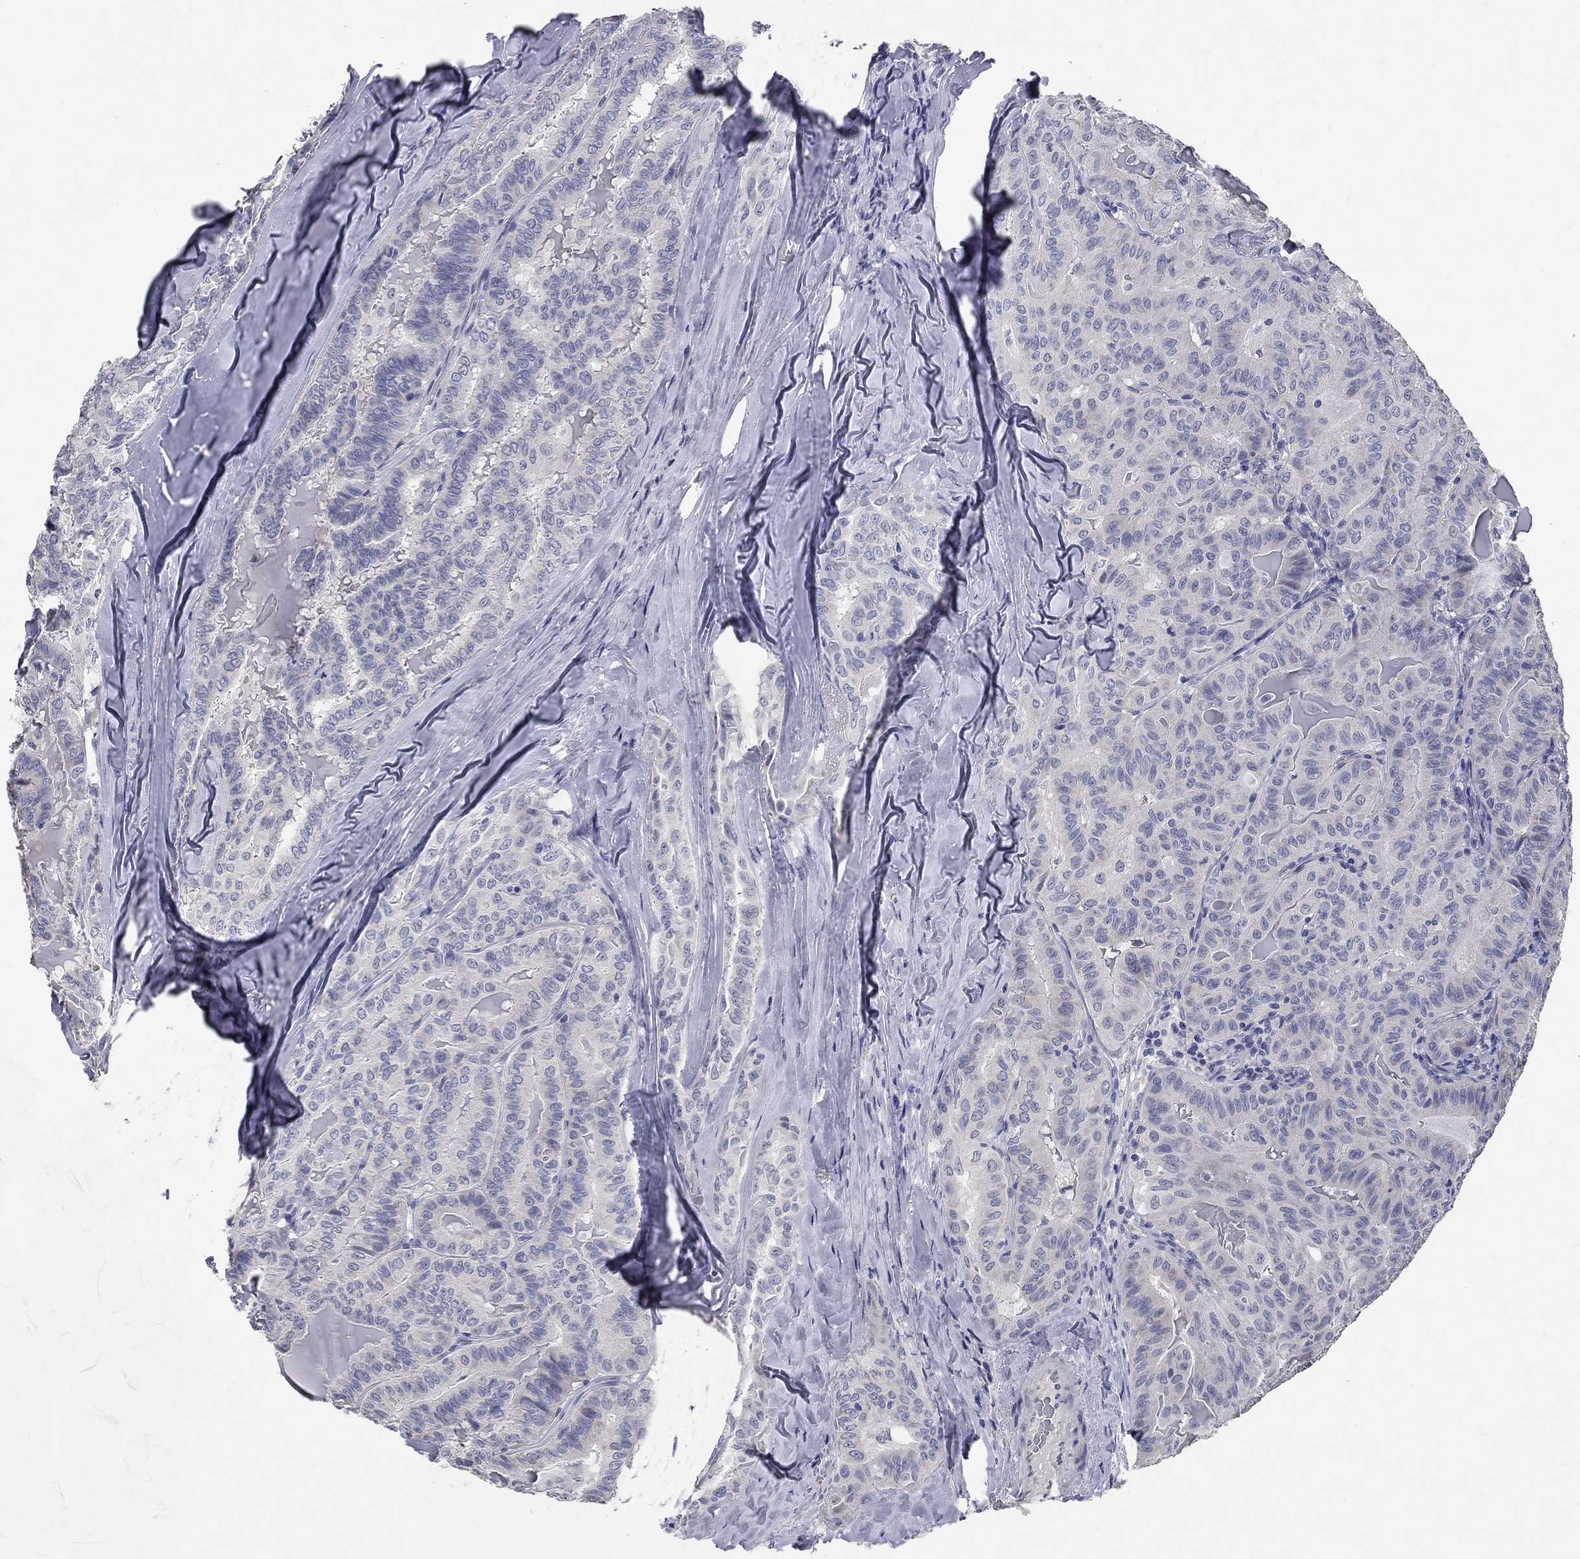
{"staining": {"intensity": "negative", "quantity": "none", "location": "none"}, "tissue": "thyroid cancer", "cell_type": "Tumor cells", "image_type": "cancer", "snomed": [{"axis": "morphology", "description": "Papillary adenocarcinoma, NOS"}, {"axis": "topography", "description": "Thyroid gland"}], "caption": "Tumor cells show no significant protein positivity in thyroid cancer (papillary adenocarcinoma).", "gene": "SYT12", "patient": {"sex": "female", "age": 68}}